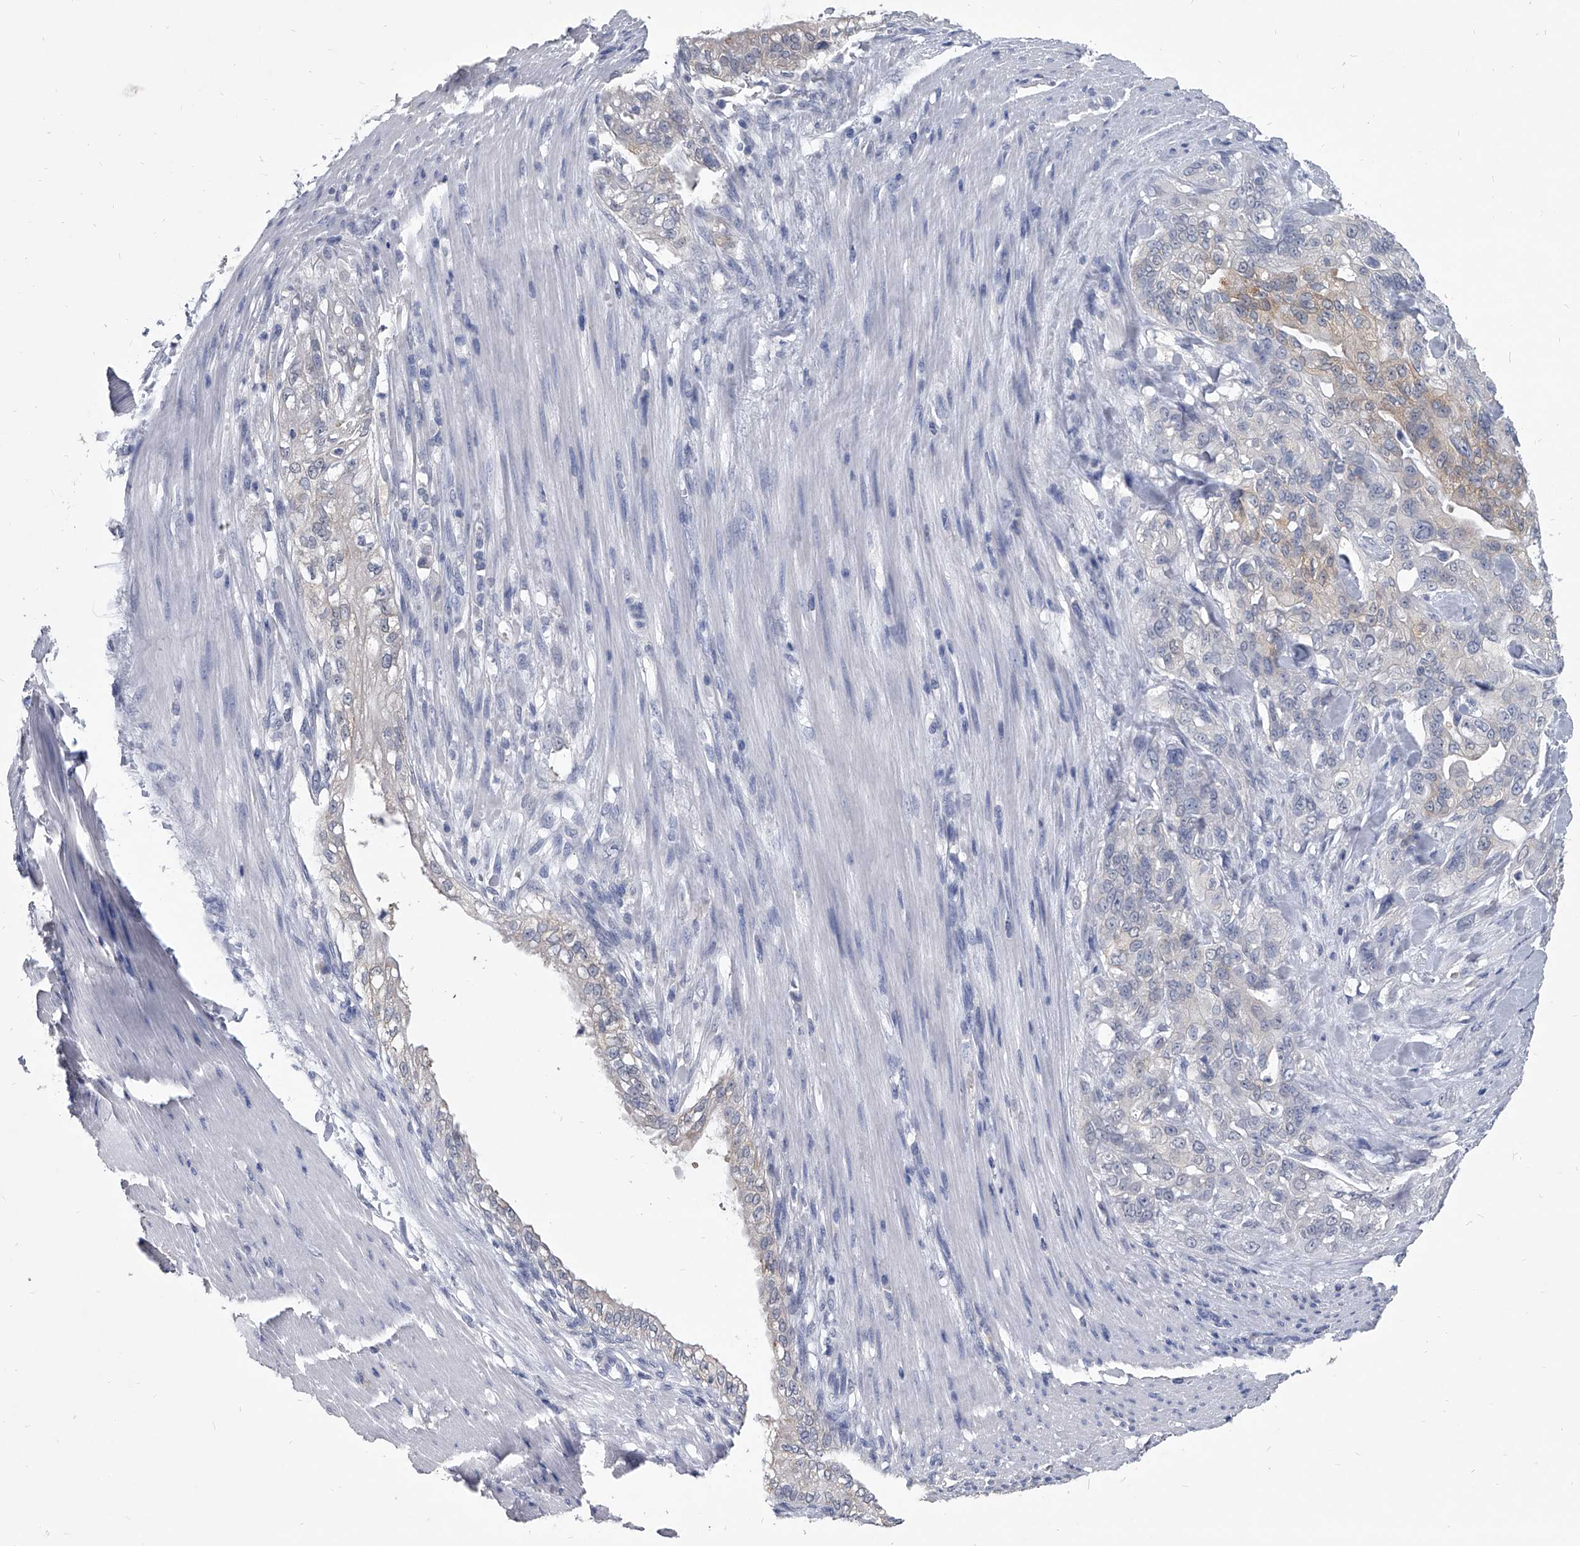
{"staining": {"intensity": "negative", "quantity": "none", "location": "none"}, "tissue": "pancreatic cancer", "cell_type": "Tumor cells", "image_type": "cancer", "snomed": [{"axis": "morphology", "description": "Normal tissue, NOS"}, {"axis": "topography", "description": "Pancreas"}], "caption": "Immunohistochemistry (IHC) image of neoplastic tissue: human pancreatic cancer stained with DAB (3,3'-diaminobenzidine) reveals no significant protein positivity in tumor cells.", "gene": "BCAS1", "patient": {"sex": "male", "age": 42}}